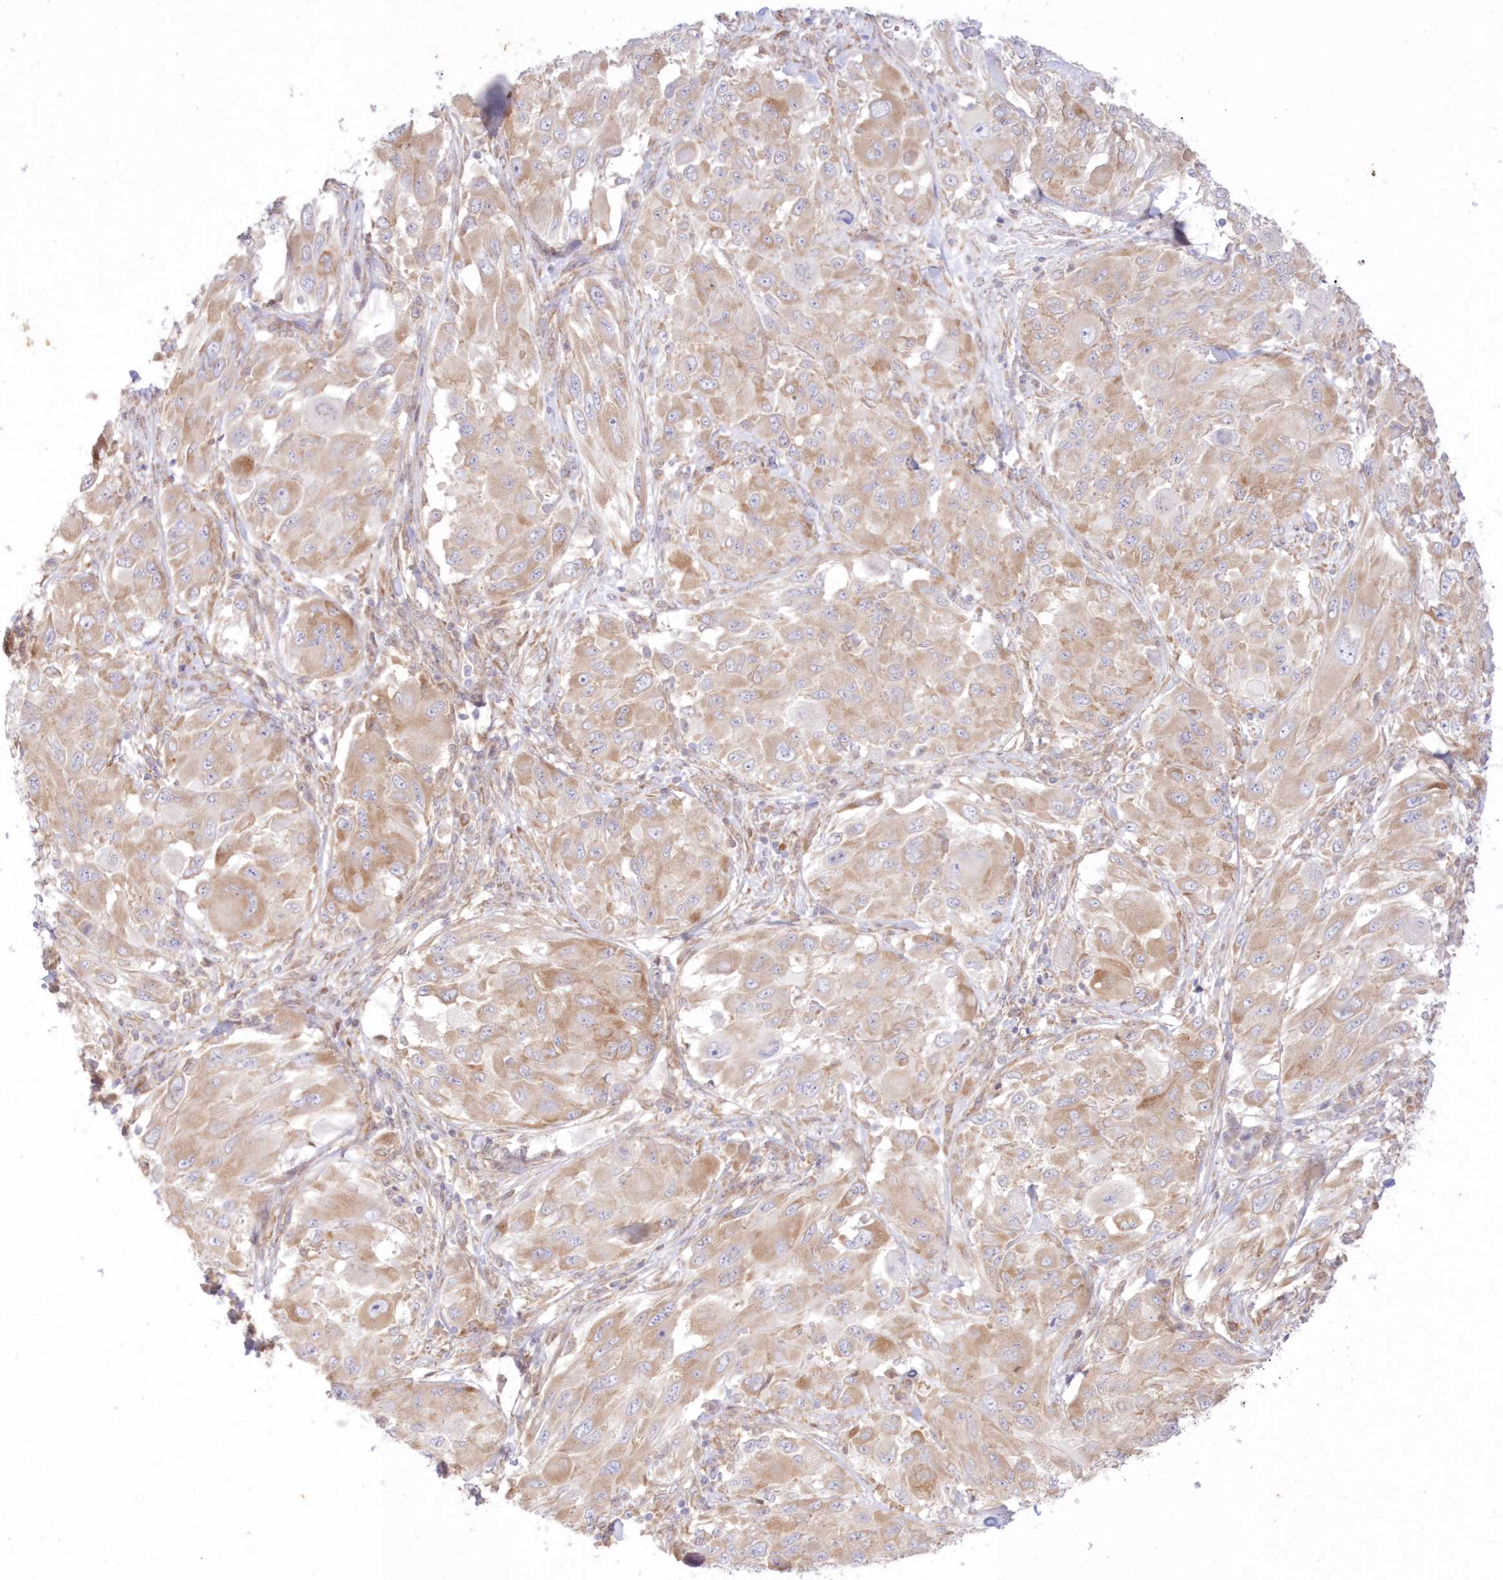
{"staining": {"intensity": "moderate", "quantity": ">75%", "location": "cytoplasmic/membranous"}, "tissue": "melanoma", "cell_type": "Tumor cells", "image_type": "cancer", "snomed": [{"axis": "morphology", "description": "Malignant melanoma, NOS"}, {"axis": "topography", "description": "Skin"}], "caption": "The image exhibits staining of malignant melanoma, revealing moderate cytoplasmic/membranous protein staining (brown color) within tumor cells.", "gene": "RNPEP", "patient": {"sex": "female", "age": 91}}